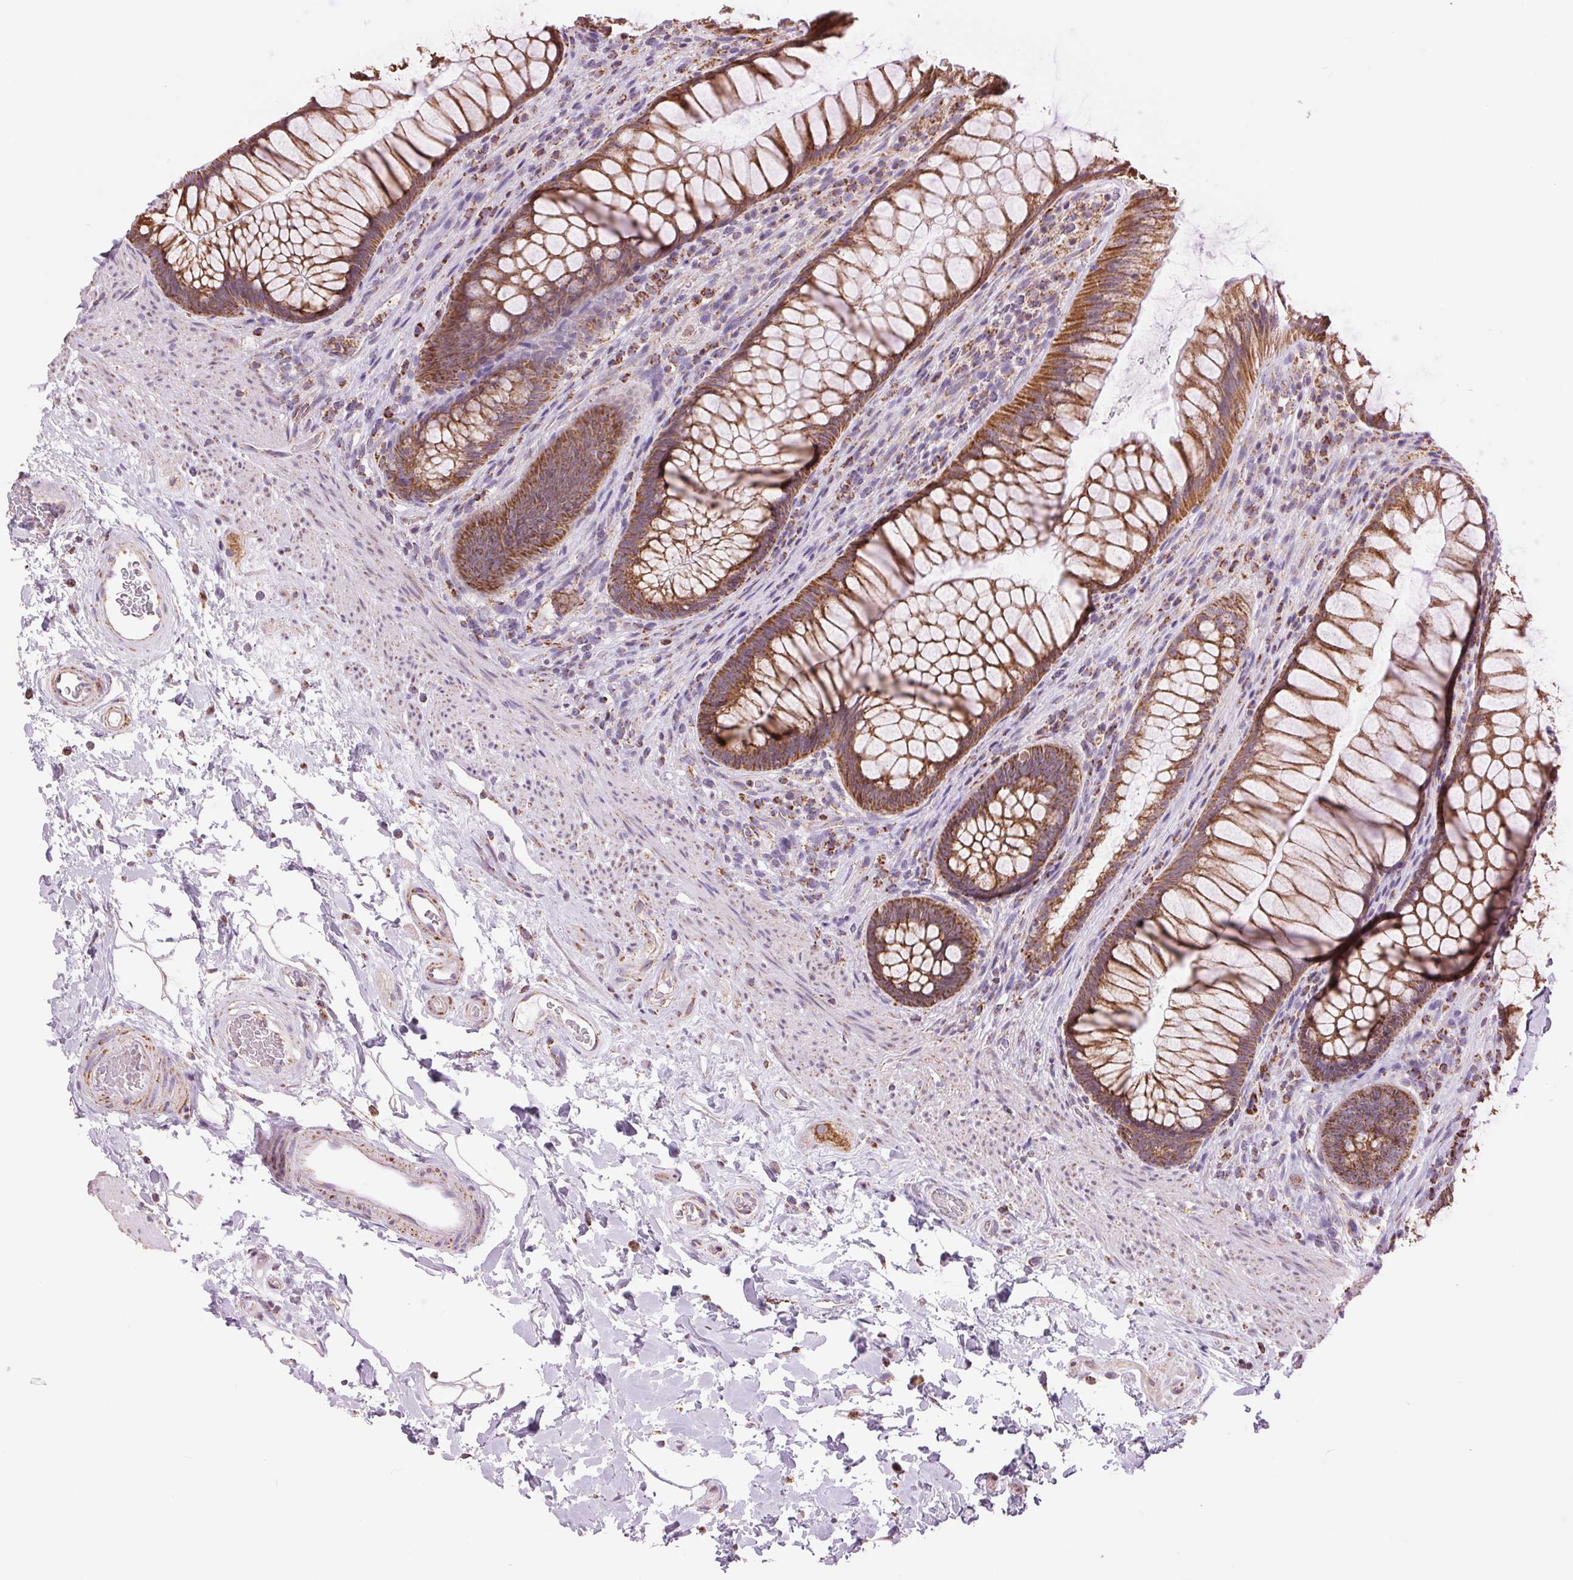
{"staining": {"intensity": "strong", "quantity": ">75%", "location": "cytoplasmic/membranous"}, "tissue": "rectum", "cell_type": "Glandular cells", "image_type": "normal", "snomed": [{"axis": "morphology", "description": "Normal tissue, NOS"}, {"axis": "topography", "description": "Smooth muscle"}, {"axis": "topography", "description": "Rectum"}], "caption": "Glandular cells demonstrate strong cytoplasmic/membranous positivity in about >75% of cells in unremarkable rectum.", "gene": "ATP5PB", "patient": {"sex": "male", "age": 53}}